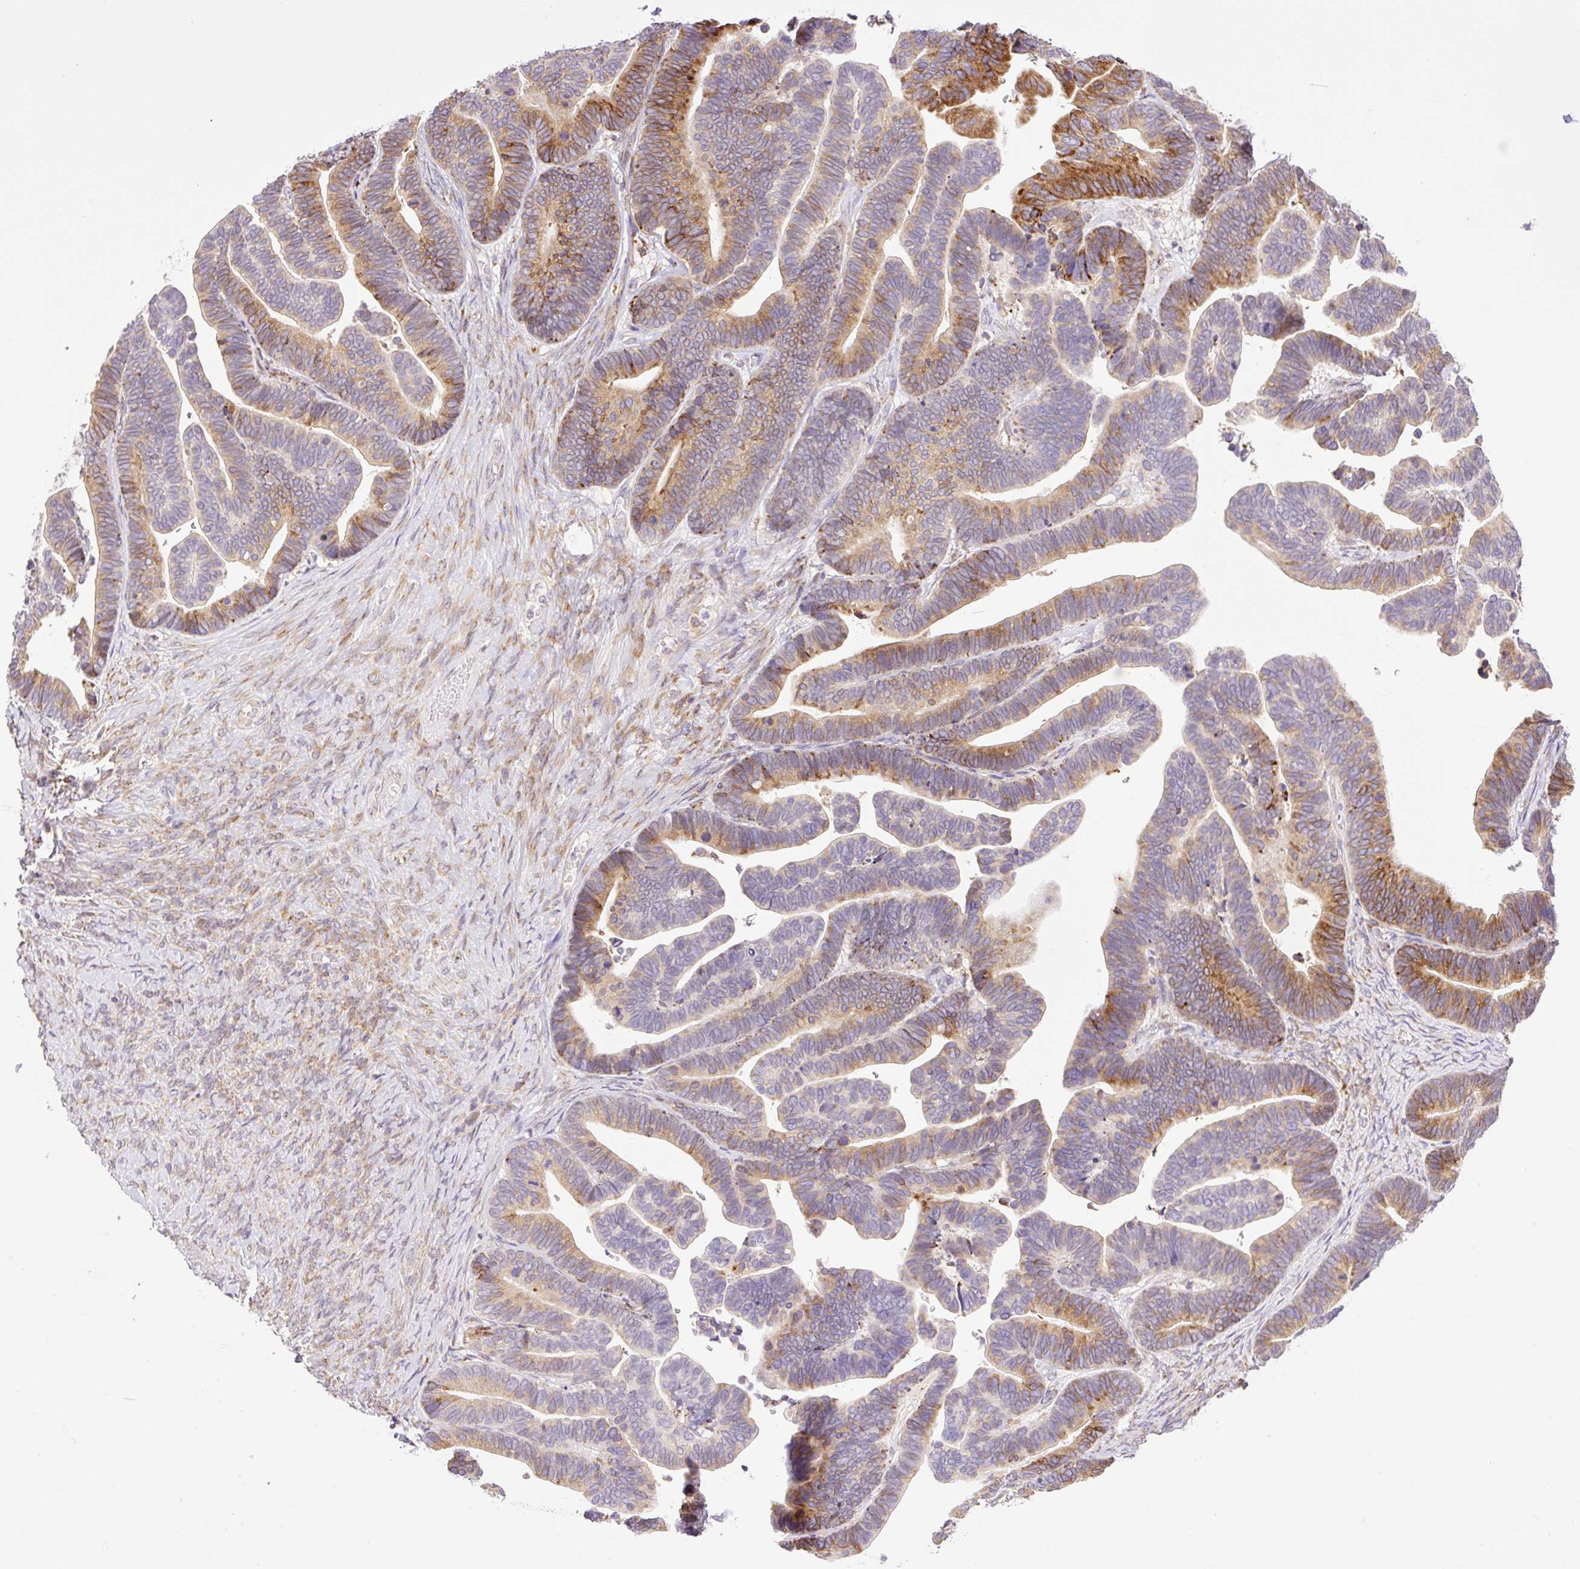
{"staining": {"intensity": "moderate", "quantity": "25%-75%", "location": "cytoplasmic/membranous"}, "tissue": "ovarian cancer", "cell_type": "Tumor cells", "image_type": "cancer", "snomed": [{"axis": "morphology", "description": "Cystadenocarcinoma, serous, NOS"}, {"axis": "topography", "description": "Ovary"}], "caption": "Serous cystadenocarcinoma (ovarian) was stained to show a protein in brown. There is medium levels of moderate cytoplasmic/membranous staining in about 25%-75% of tumor cells.", "gene": "POFUT1", "patient": {"sex": "female", "age": 56}}